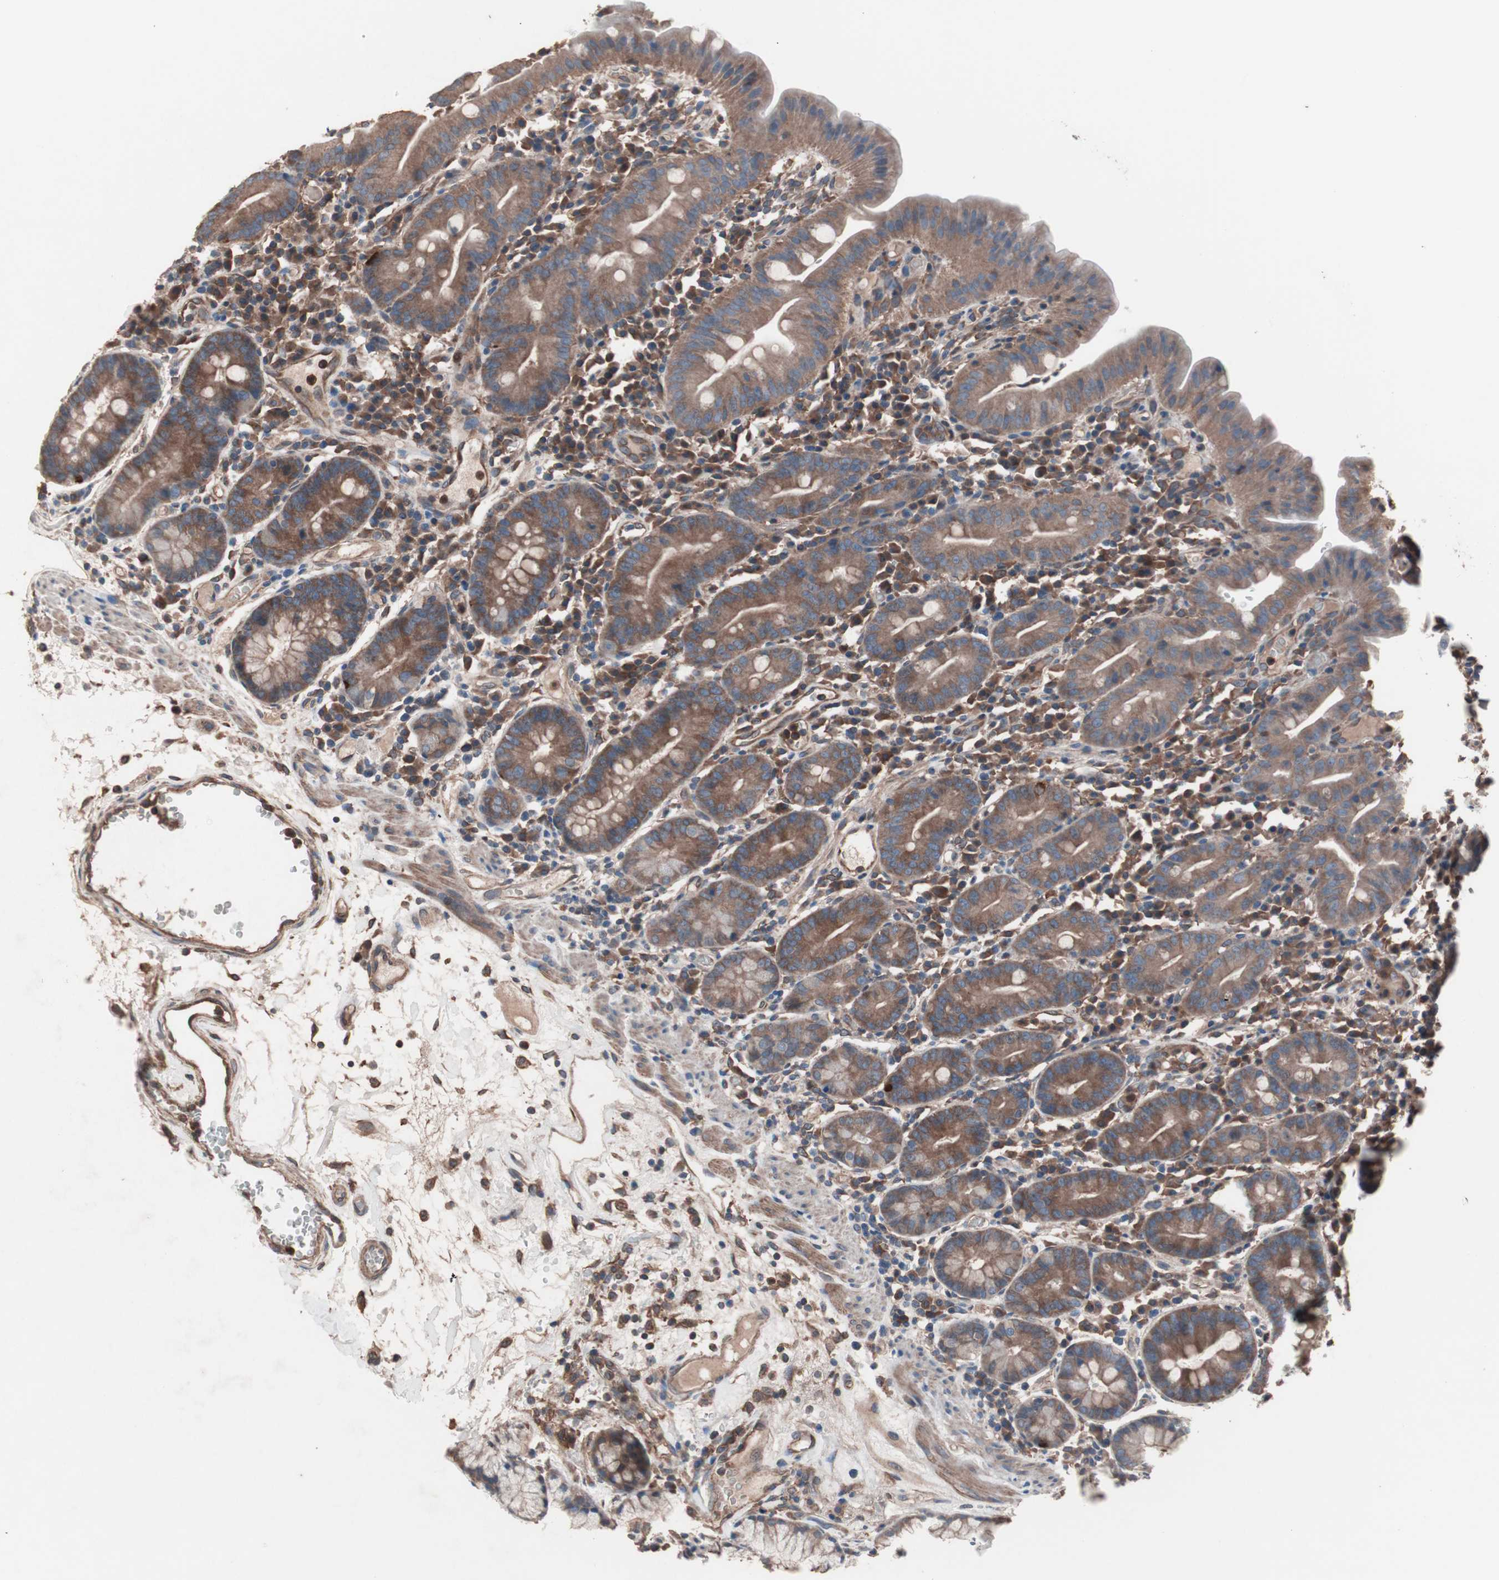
{"staining": {"intensity": "moderate", "quantity": ">75%", "location": "cytoplasmic/membranous"}, "tissue": "duodenum", "cell_type": "Glandular cells", "image_type": "normal", "snomed": [{"axis": "morphology", "description": "Normal tissue, NOS"}, {"axis": "topography", "description": "Duodenum"}], "caption": "Immunohistochemistry staining of normal duodenum, which exhibits medium levels of moderate cytoplasmic/membranous positivity in approximately >75% of glandular cells indicating moderate cytoplasmic/membranous protein positivity. The staining was performed using DAB (3,3'-diaminobenzidine) (brown) for protein detection and nuclei were counterstained in hematoxylin (blue).", "gene": "ATG7", "patient": {"sex": "male", "age": 50}}